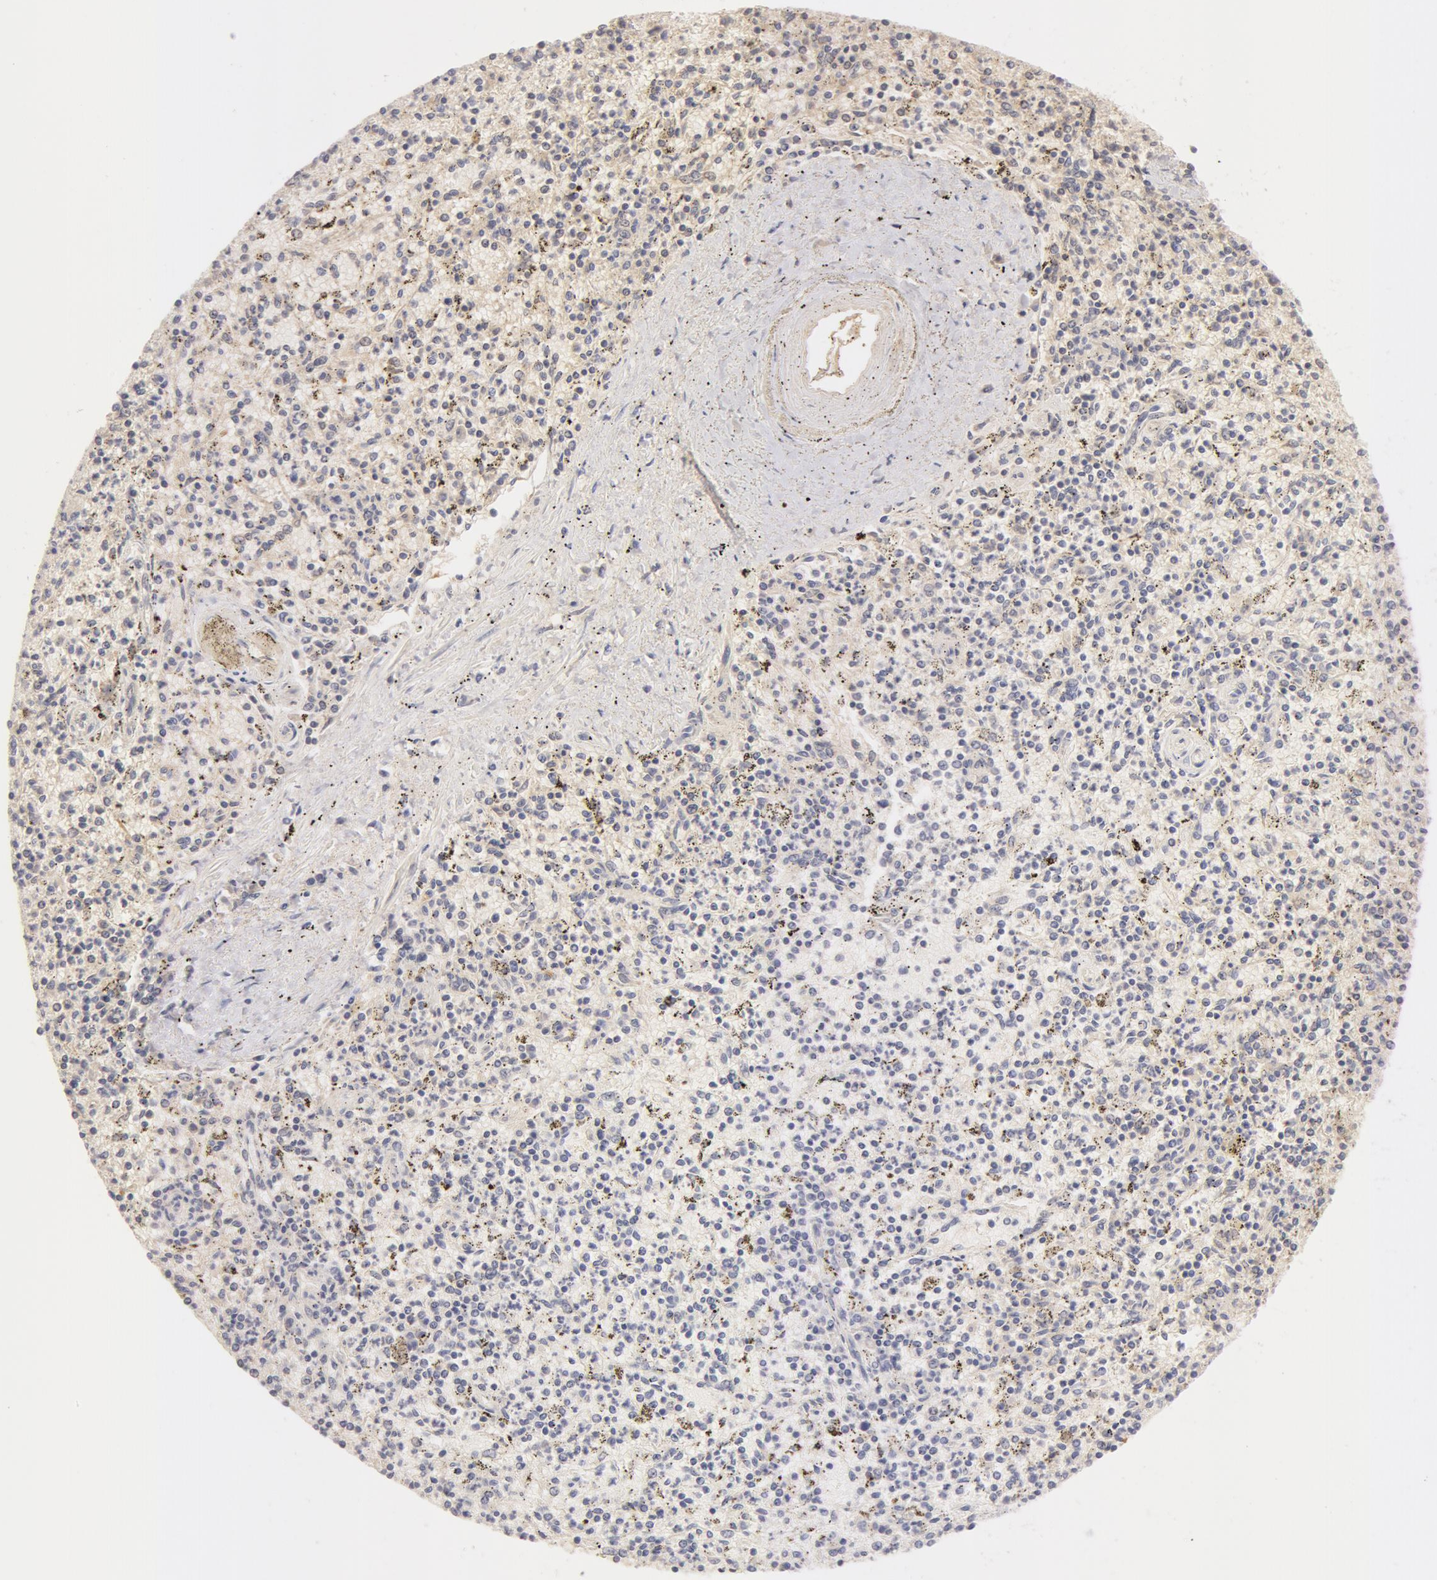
{"staining": {"intensity": "negative", "quantity": "none", "location": "none"}, "tissue": "spleen", "cell_type": "Cells in red pulp", "image_type": "normal", "snomed": [{"axis": "morphology", "description": "Normal tissue, NOS"}, {"axis": "topography", "description": "Spleen"}], "caption": "High power microscopy photomicrograph of an immunohistochemistry (IHC) histopathology image of benign spleen, revealing no significant positivity in cells in red pulp.", "gene": "GC", "patient": {"sex": "male", "age": 72}}